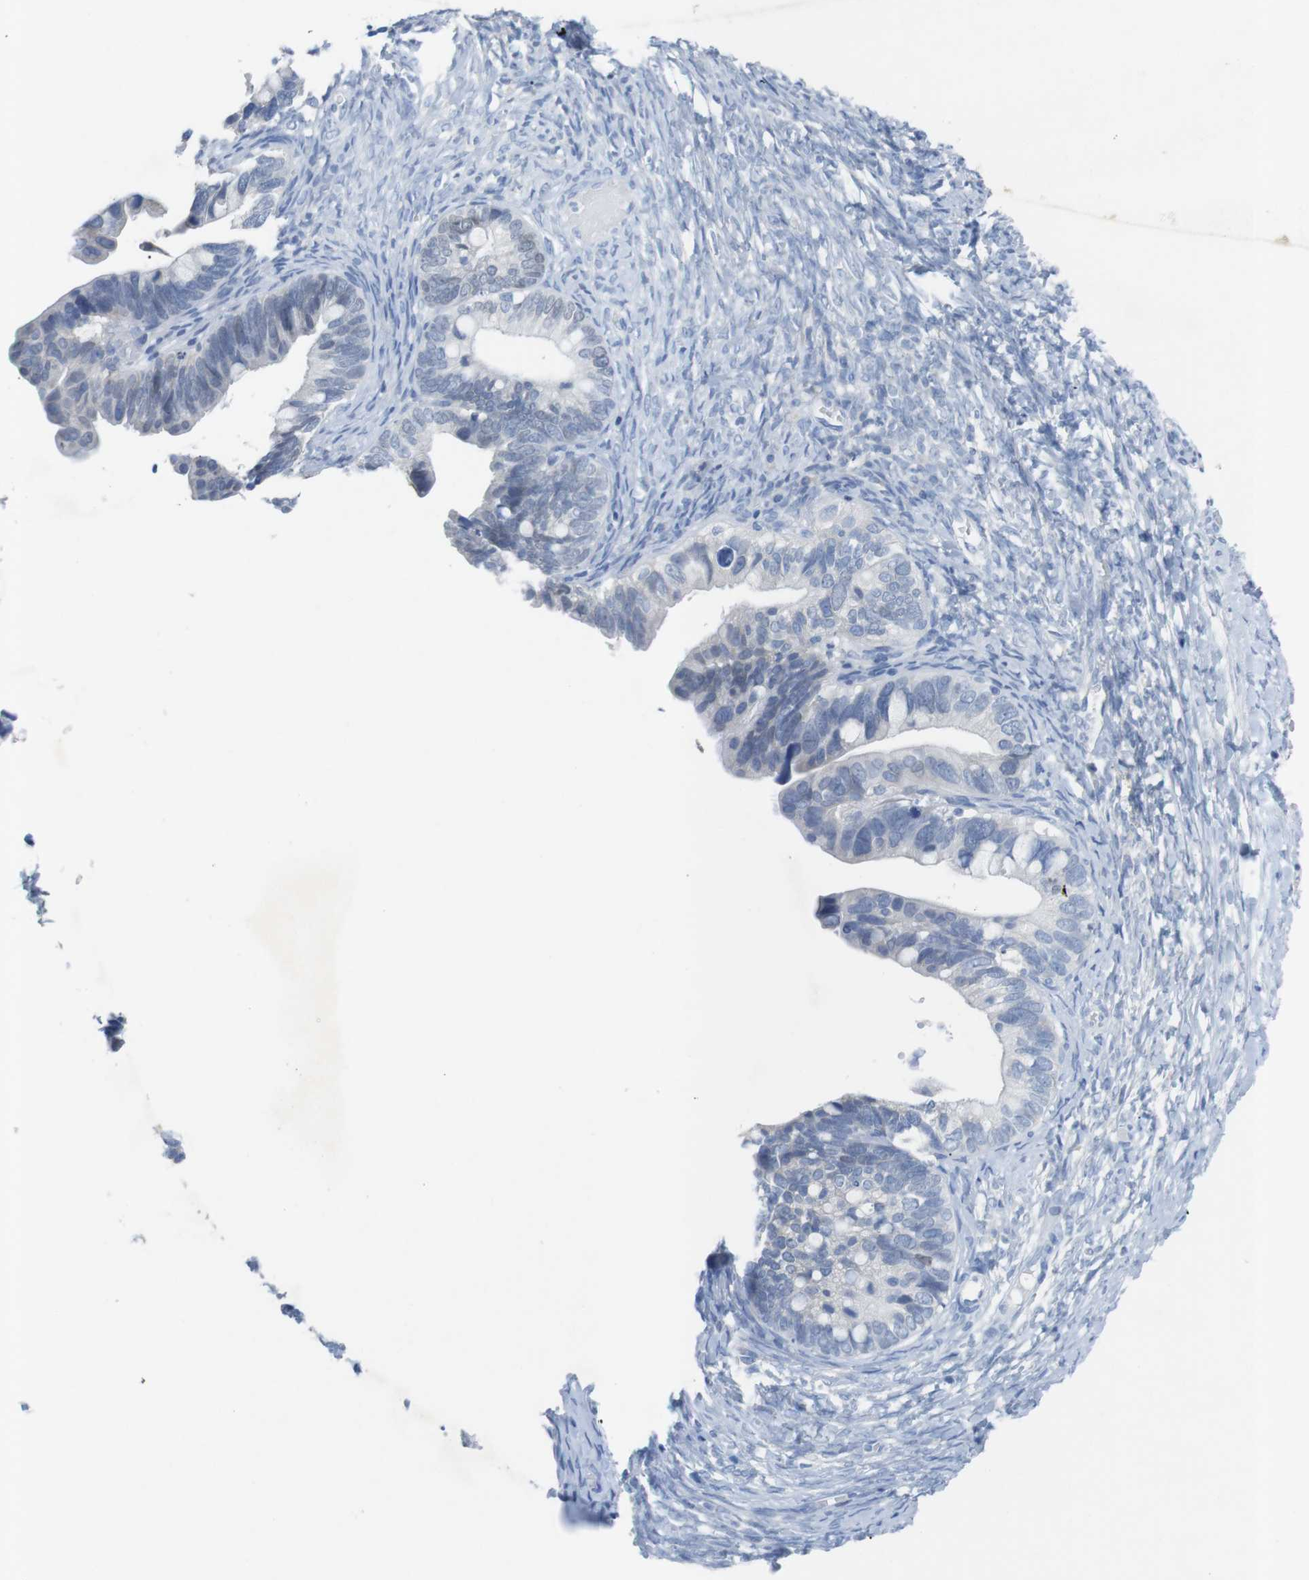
{"staining": {"intensity": "weak", "quantity": "<25%", "location": "nuclear"}, "tissue": "ovarian cancer", "cell_type": "Tumor cells", "image_type": "cancer", "snomed": [{"axis": "morphology", "description": "Cystadenocarcinoma, serous, NOS"}, {"axis": "topography", "description": "Ovary"}], "caption": "Serous cystadenocarcinoma (ovarian) stained for a protein using IHC displays no staining tumor cells.", "gene": "SALL4", "patient": {"sex": "female", "age": 56}}